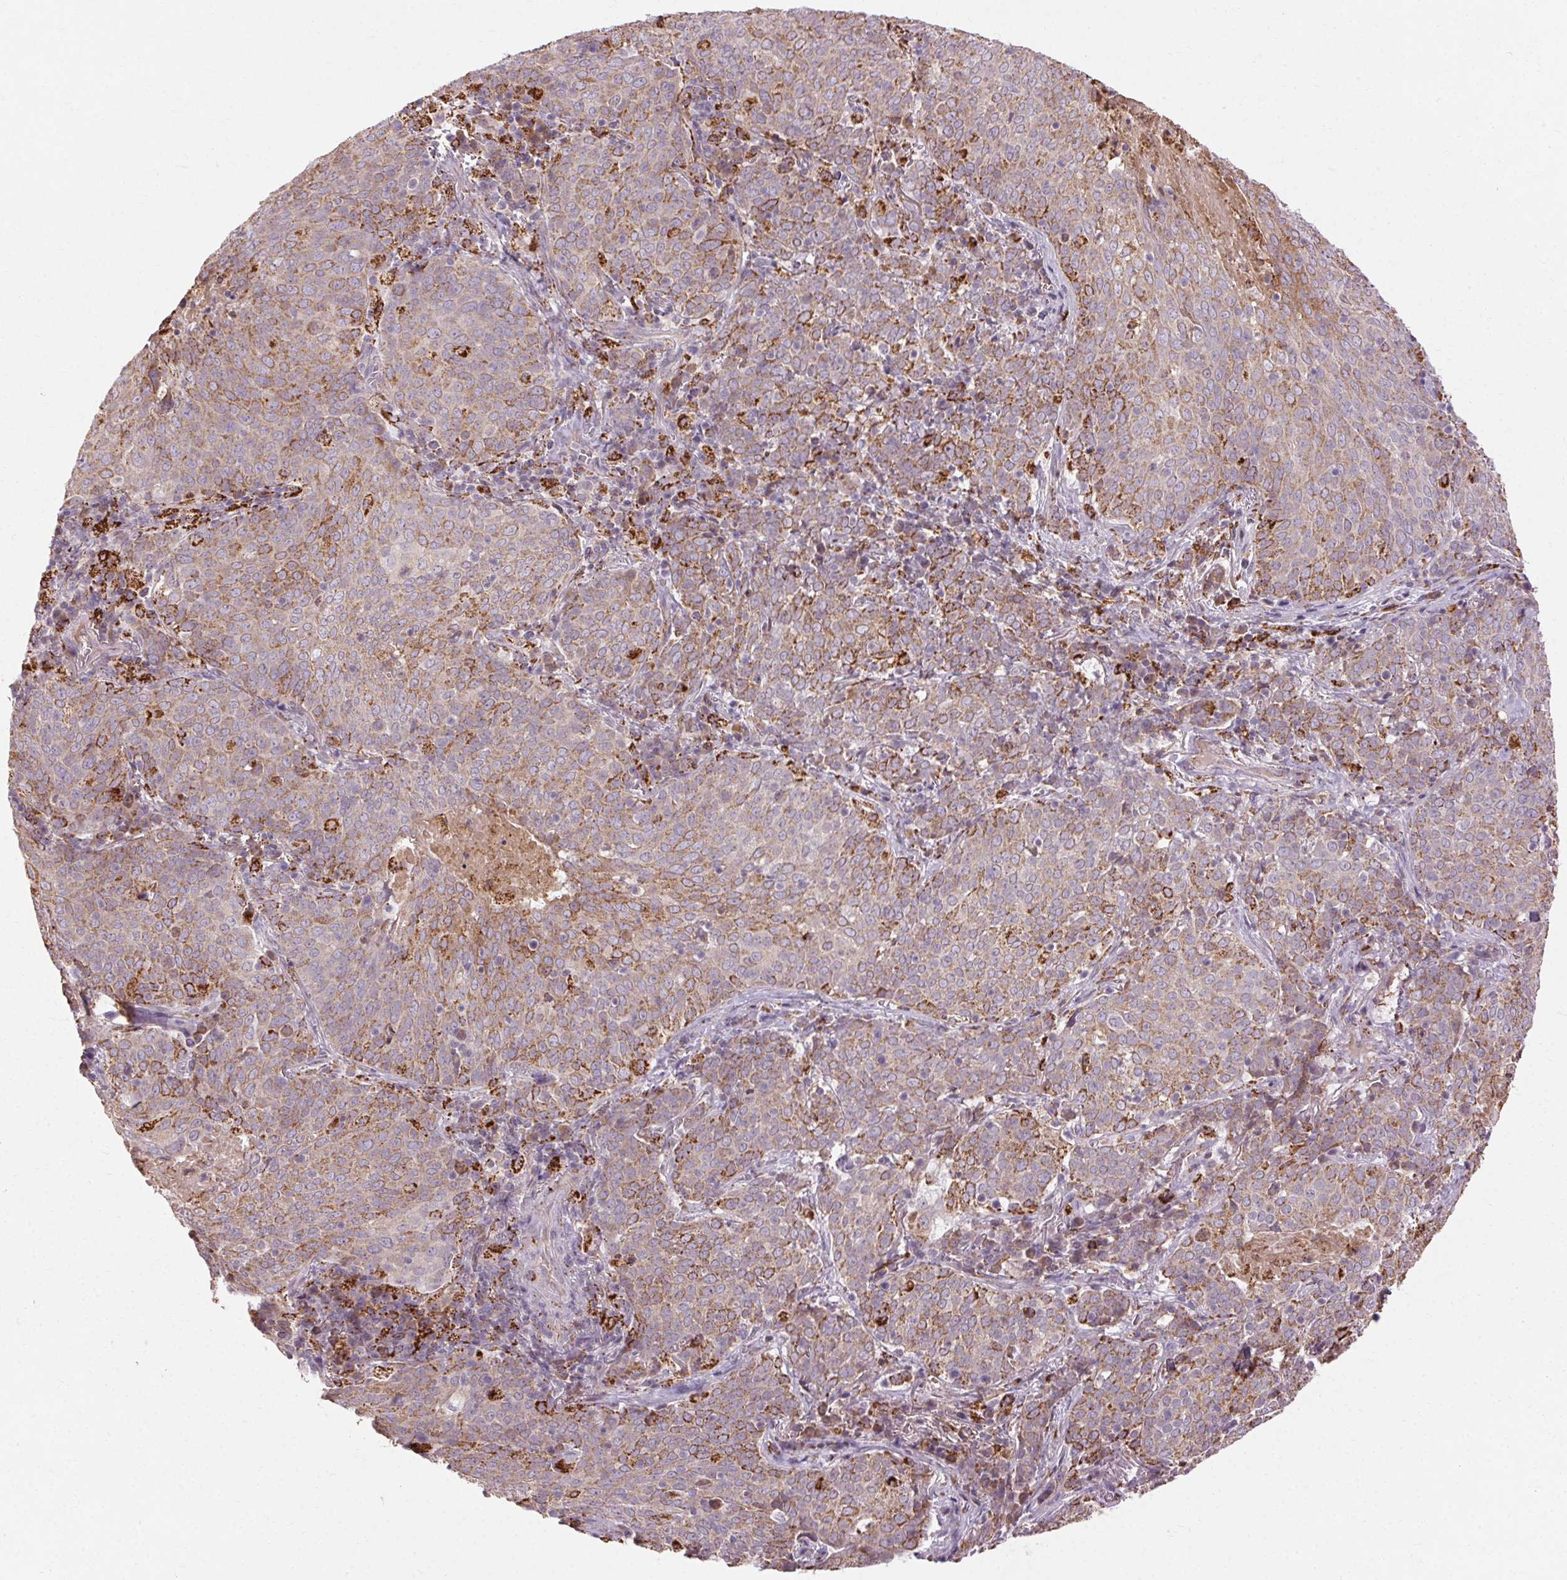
{"staining": {"intensity": "moderate", "quantity": "25%-75%", "location": "cytoplasmic/membranous"}, "tissue": "lung cancer", "cell_type": "Tumor cells", "image_type": "cancer", "snomed": [{"axis": "morphology", "description": "Squamous cell carcinoma, NOS"}, {"axis": "topography", "description": "Lung"}], "caption": "A micrograph of human lung squamous cell carcinoma stained for a protein exhibits moderate cytoplasmic/membranous brown staining in tumor cells. The staining is performed using DAB (3,3'-diaminobenzidine) brown chromogen to label protein expression. The nuclei are counter-stained blue using hematoxylin.", "gene": "REP15", "patient": {"sex": "male", "age": 82}}